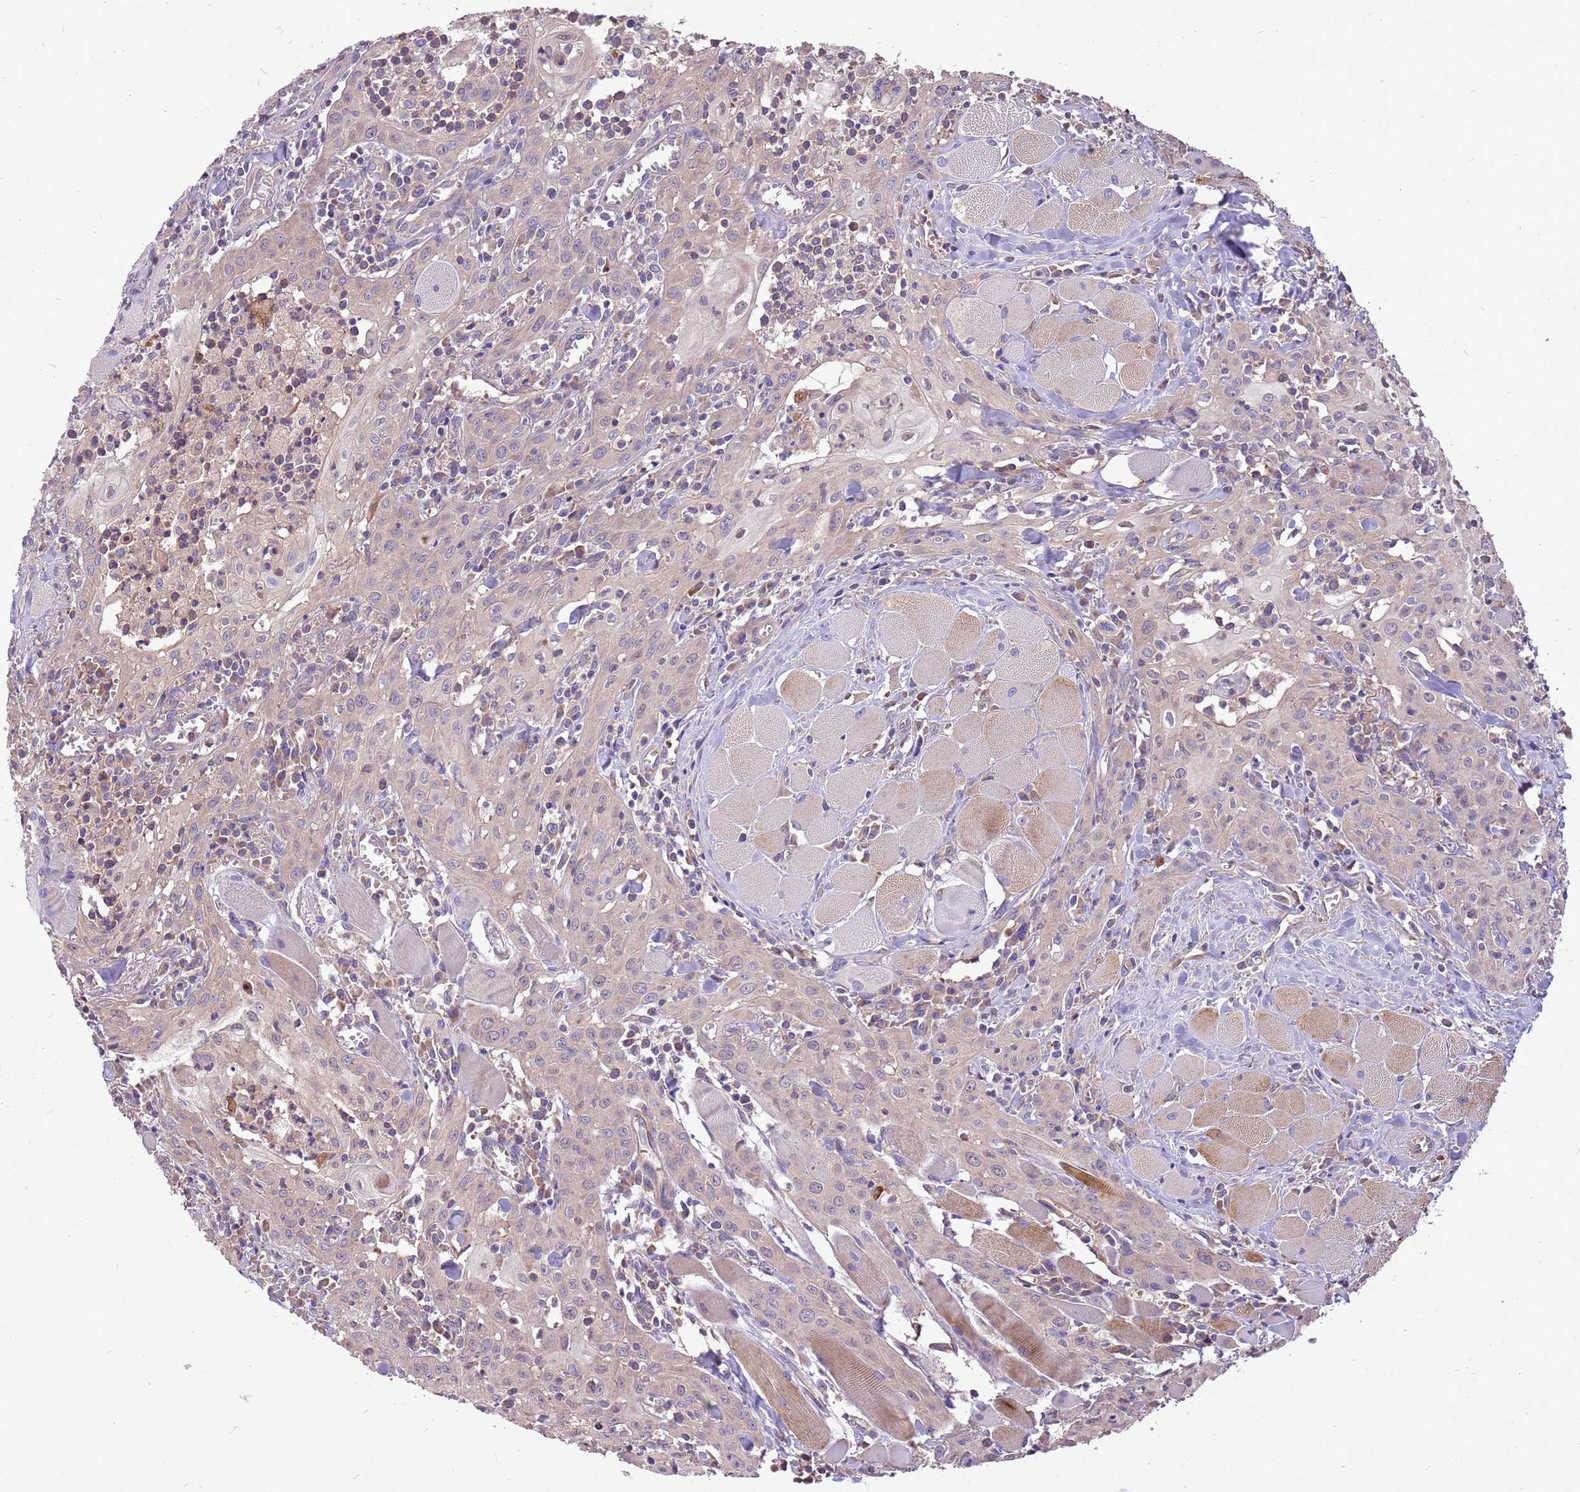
{"staining": {"intensity": "weak", "quantity": "<25%", "location": "cytoplasmic/membranous"}, "tissue": "head and neck cancer", "cell_type": "Tumor cells", "image_type": "cancer", "snomed": [{"axis": "morphology", "description": "Squamous cell carcinoma, NOS"}, {"axis": "topography", "description": "Oral tissue"}, {"axis": "topography", "description": "Head-Neck"}], "caption": "Immunohistochemistry micrograph of human head and neck squamous cell carcinoma stained for a protein (brown), which reveals no positivity in tumor cells. The staining is performed using DAB brown chromogen with nuclei counter-stained in using hematoxylin.", "gene": "WASHC4", "patient": {"sex": "female", "age": 70}}